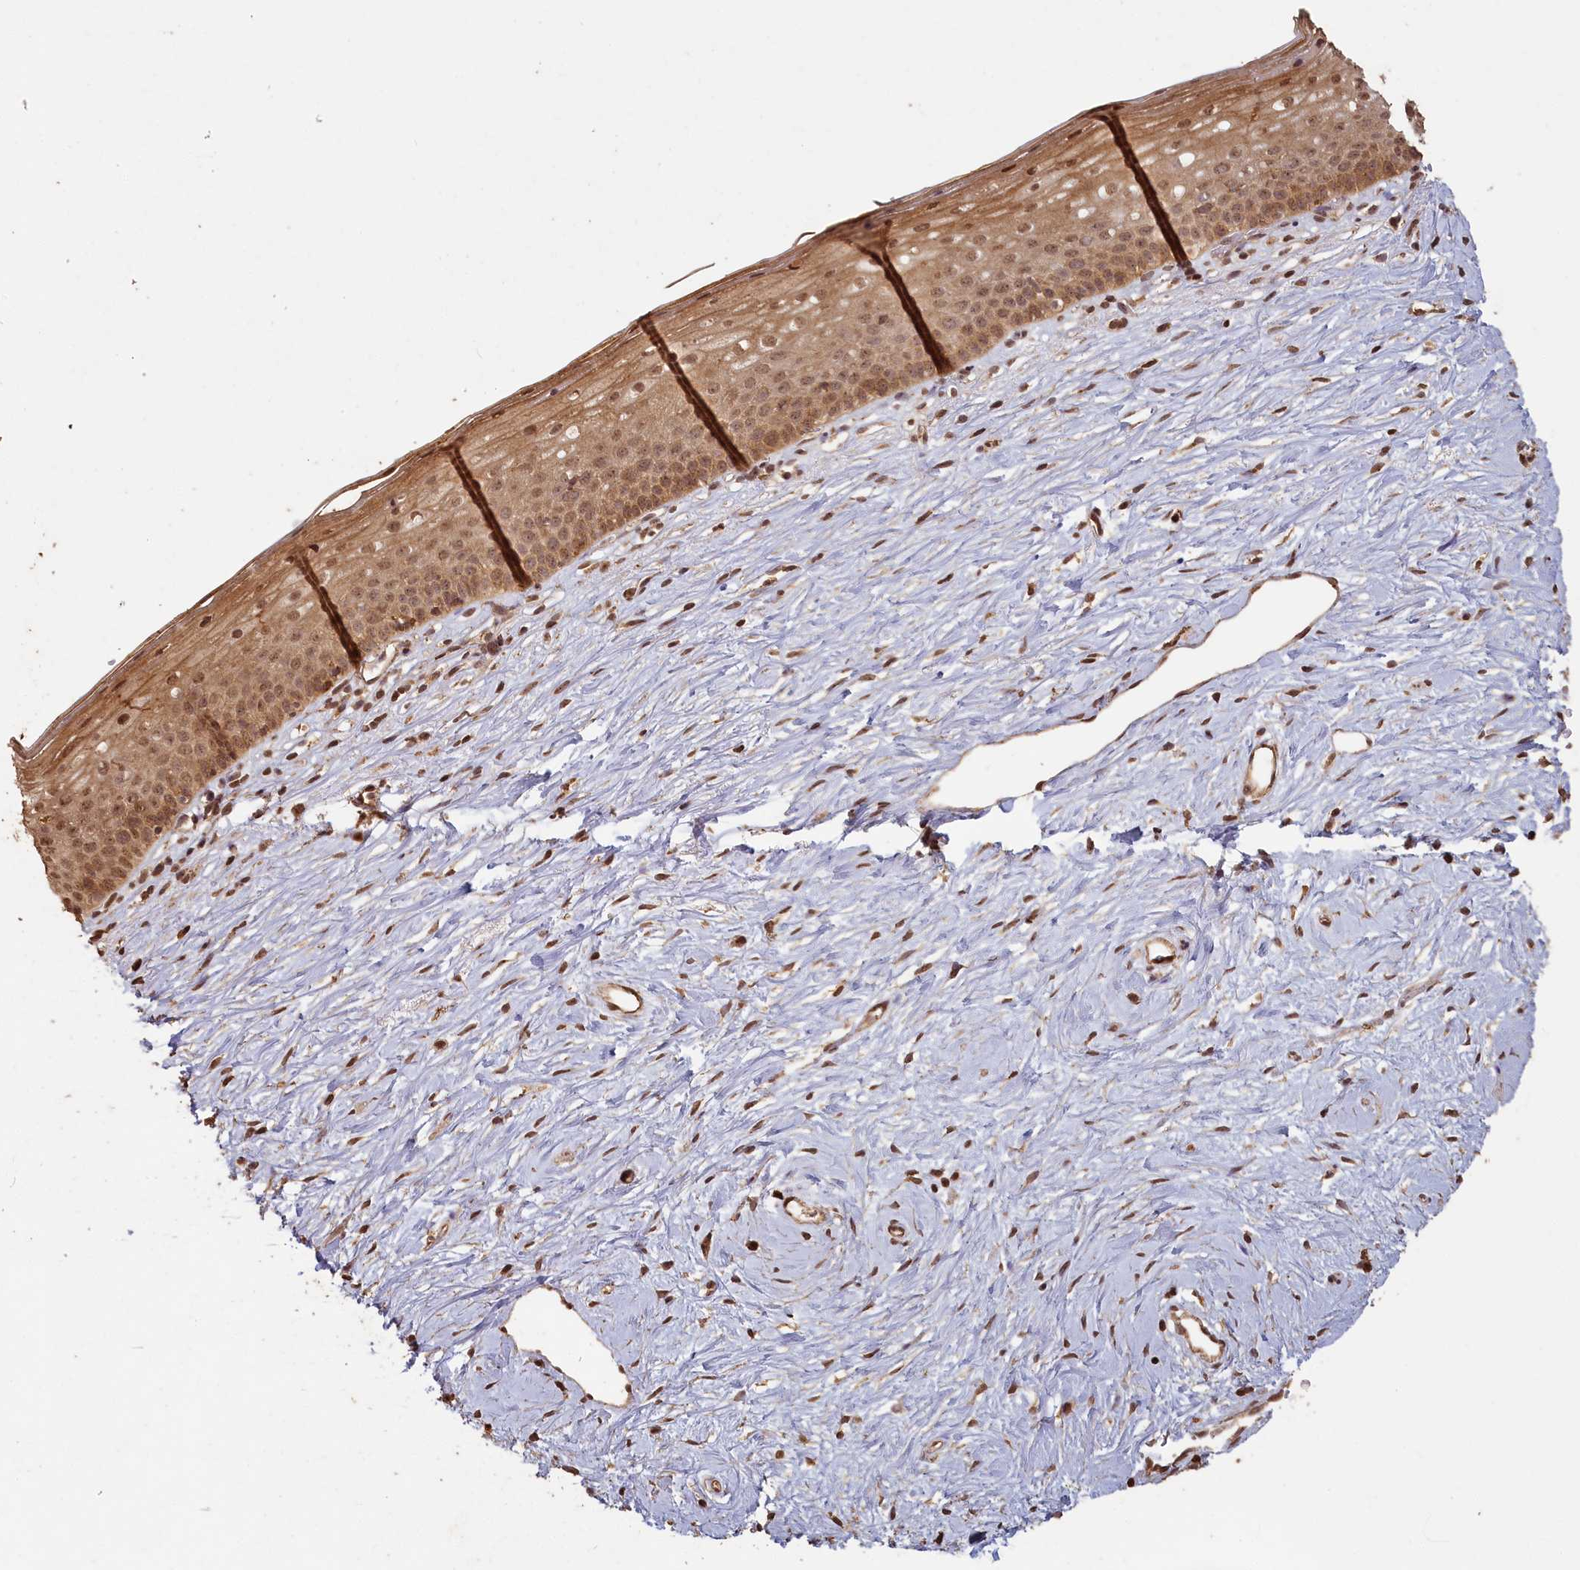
{"staining": {"intensity": "moderate", "quantity": "25%-75%", "location": "cytoplasmic/membranous"}, "tissue": "cervix", "cell_type": "Glandular cells", "image_type": "normal", "snomed": [{"axis": "morphology", "description": "Normal tissue, NOS"}, {"axis": "topography", "description": "Cervix"}], "caption": "Immunohistochemistry (IHC) histopathology image of unremarkable human cervix stained for a protein (brown), which demonstrates medium levels of moderate cytoplasmic/membranous staining in about 25%-75% of glandular cells.", "gene": "MADD", "patient": {"sex": "female", "age": 57}}